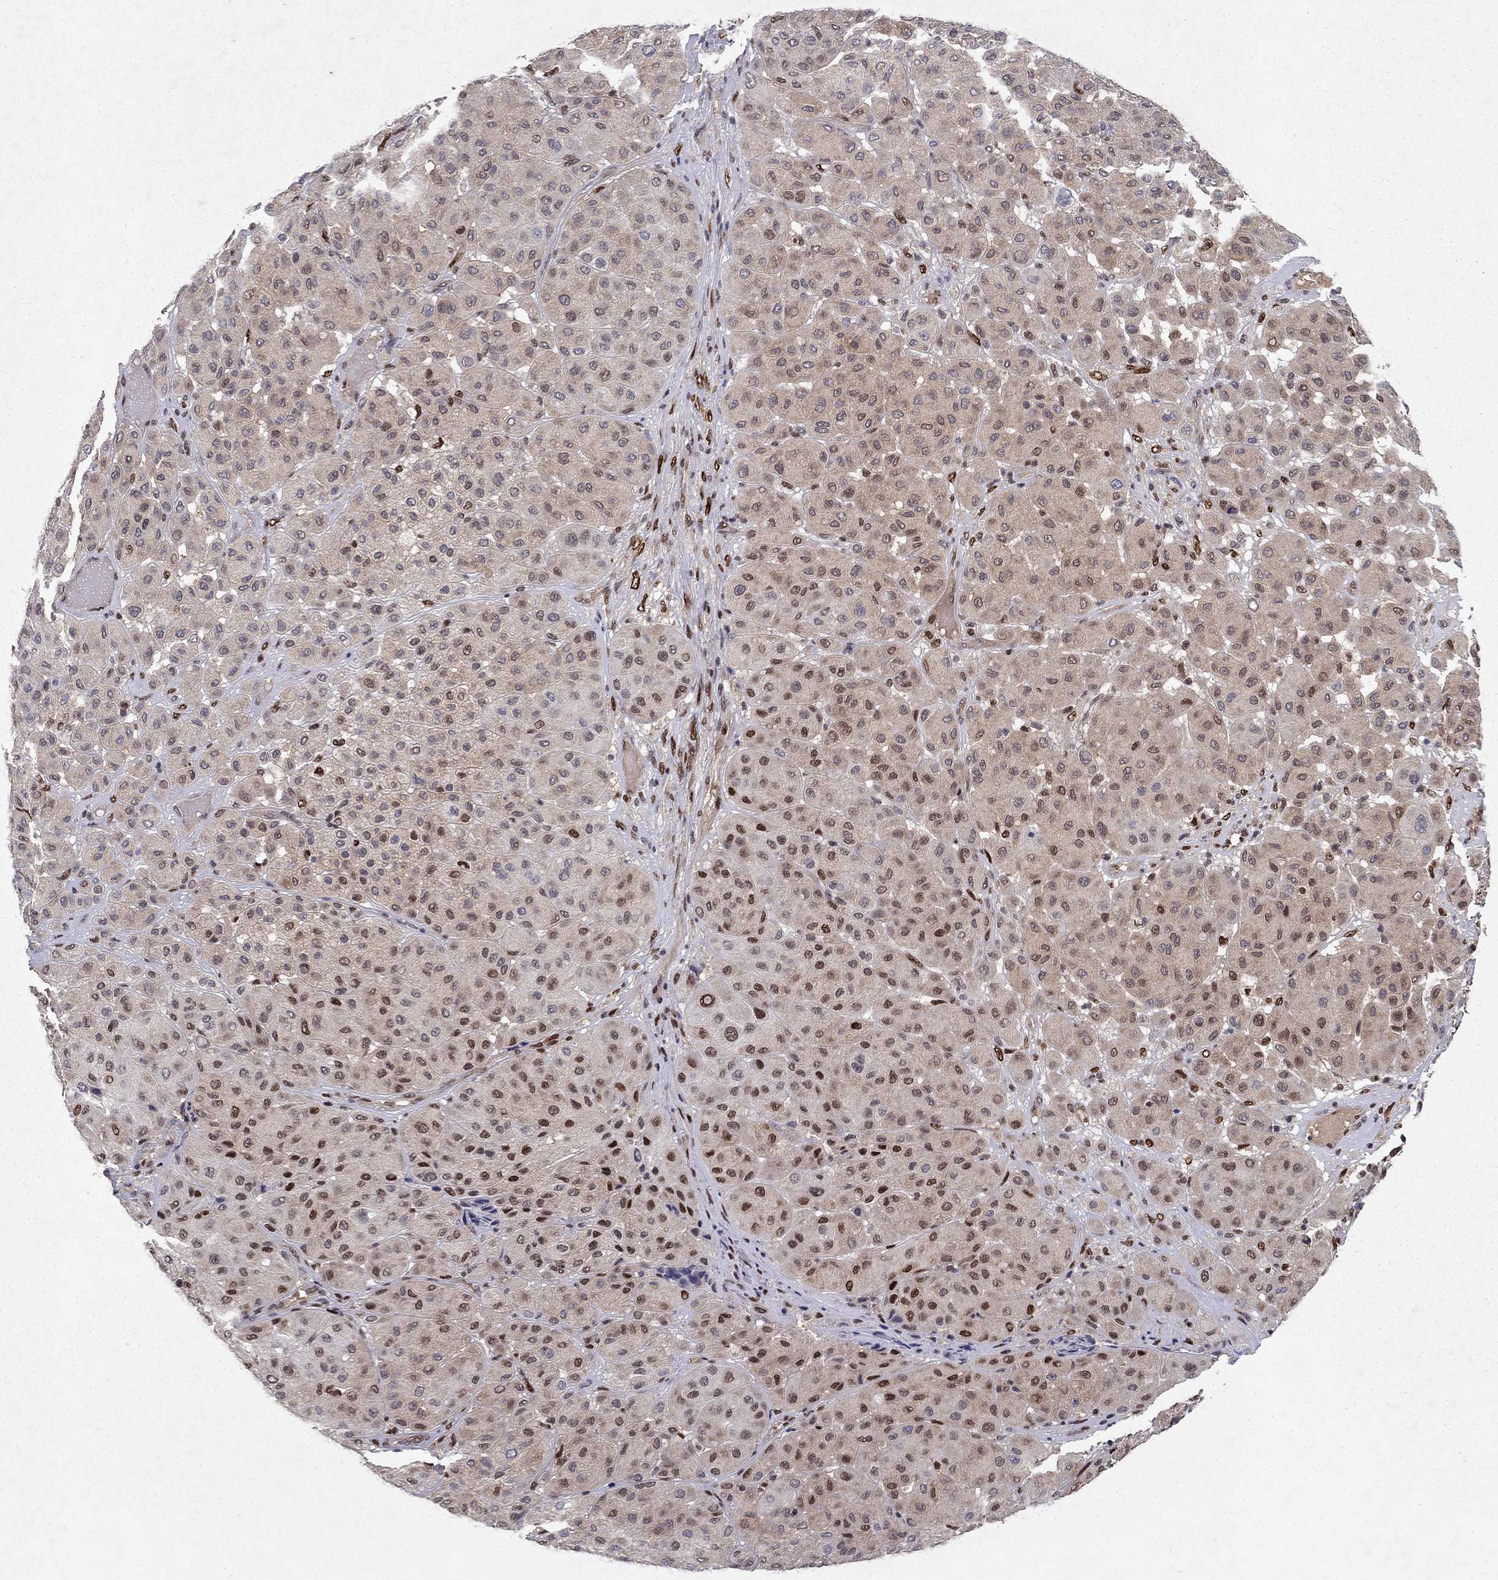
{"staining": {"intensity": "strong", "quantity": "<25%", "location": "nuclear"}, "tissue": "melanoma", "cell_type": "Tumor cells", "image_type": "cancer", "snomed": [{"axis": "morphology", "description": "Malignant melanoma, Metastatic site"}, {"axis": "topography", "description": "Smooth muscle"}], "caption": "Strong nuclear expression for a protein is identified in approximately <25% of tumor cells of melanoma using immunohistochemistry (IHC).", "gene": "CRTC1", "patient": {"sex": "male", "age": 41}}